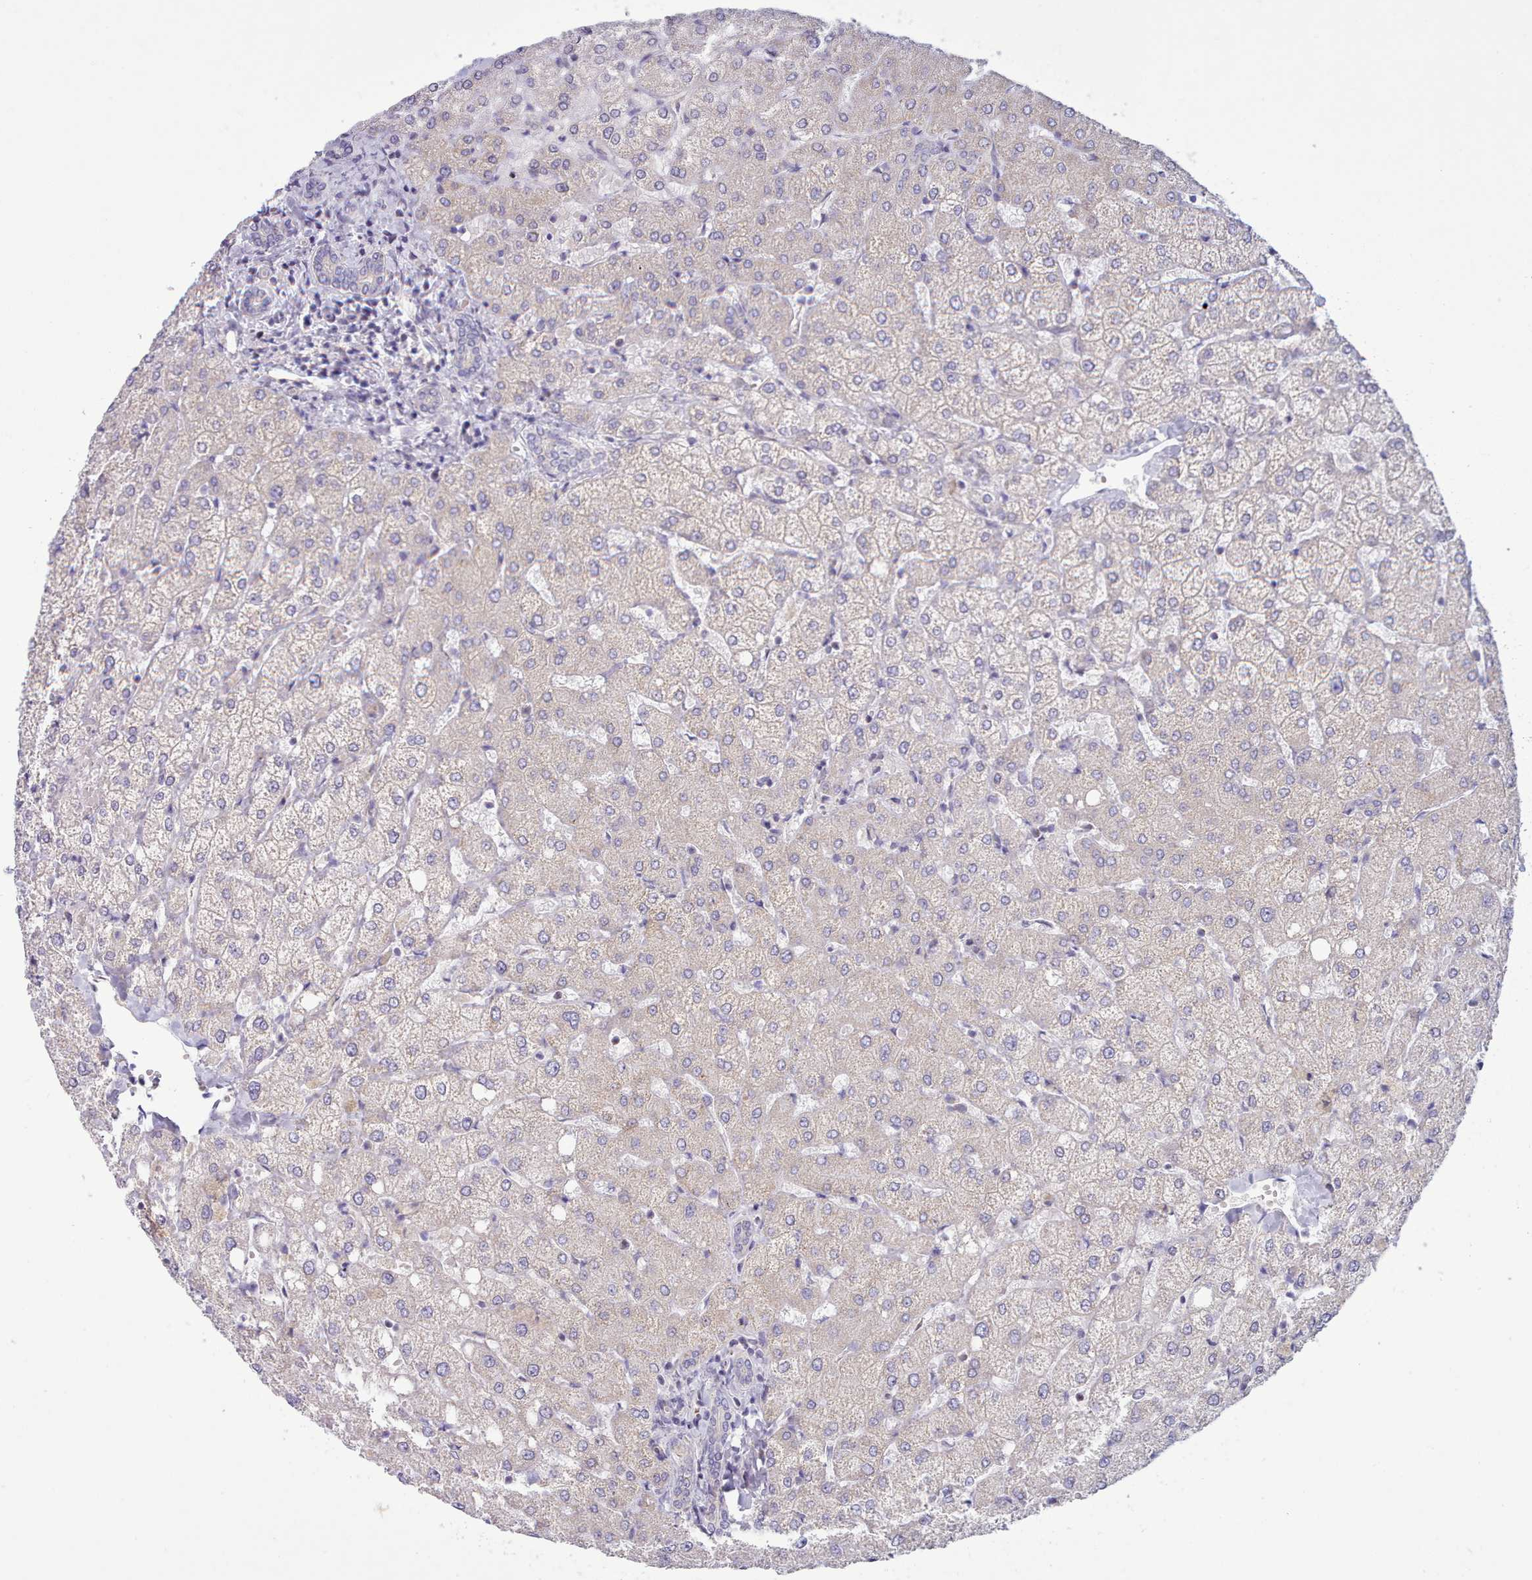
{"staining": {"intensity": "negative", "quantity": "none", "location": "none"}, "tissue": "liver", "cell_type": "Cholangiocytes", "image_type": "normal", "snomed": [{"axis": "morphology", "description": "Normal tissue, NOS"}, {"axis": "topography", "description": "Liver"}], "caption": "This image is of normal liver stained with immunohistochemistry to label a protein in brown with the nuclei are counter-stained blue. There is no staining in cholangiocytes. (DAB (3,3'-diaminobenzidine) immunohistochemistry visualized using brightfield microscopy, high magnification).", "gene": "MRPL21", "patient": {"sex": "female", "age": 54}}